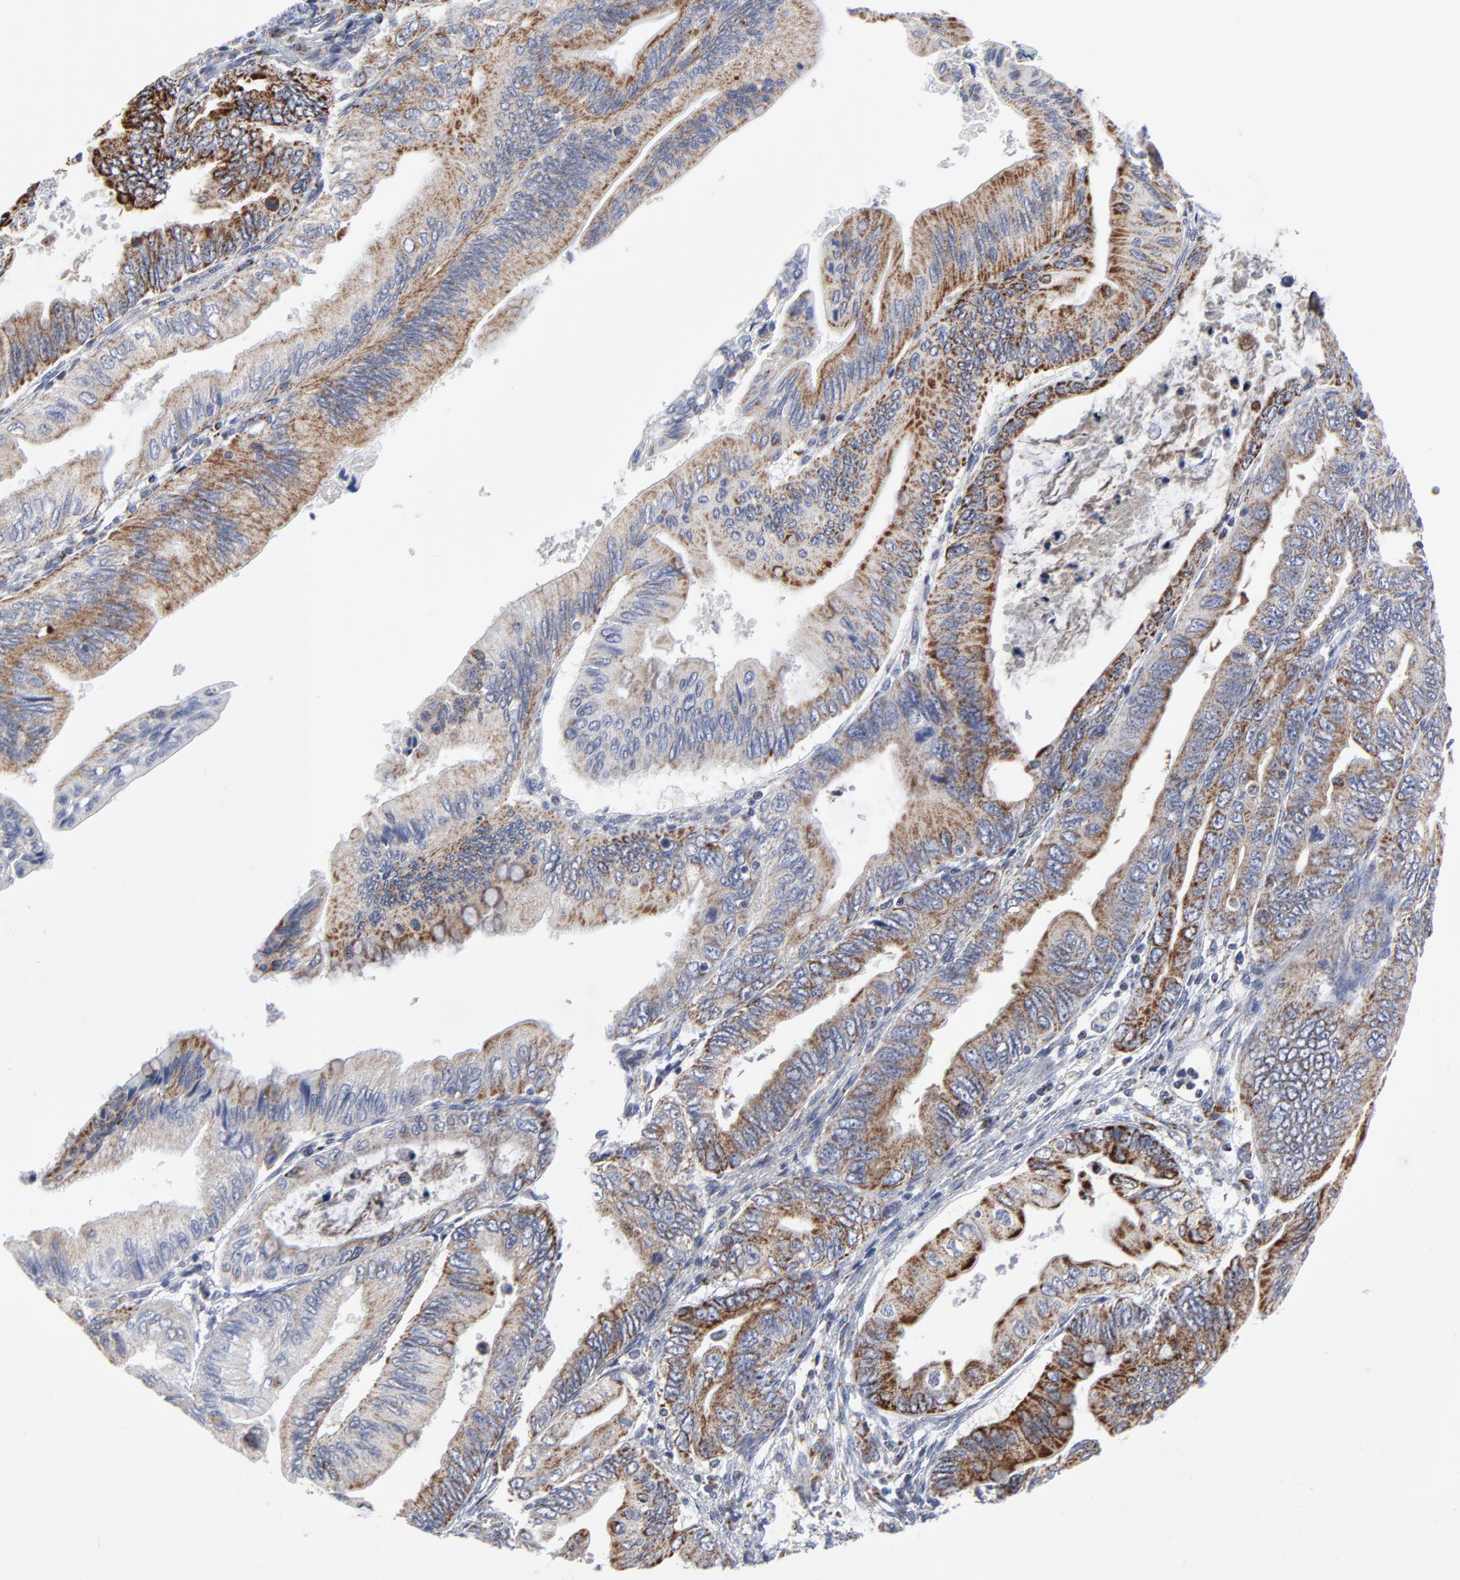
{"staining": {"intensity": "moderate", "quantity": "25%-75%", "location": "cytoplasmic/membranous"}, "tissue": "pancreatic cancer", "cell_type": "Tumor cells", "image_type": "cancer", "snomed": [{"axis": "morphology", "description": "Adenocarcinoma, NOS"}, {"axis": "topography", "description": "Pancreas"}], "caption": "The histopathology image shows a brown stain indicating the presence of a protein in the cytoplasmic/membranous of tumor cells in adenocarcinoma (pancreatic).", "gene": "TXNRD2", "patient": {"sex": "female", "age": 66}}